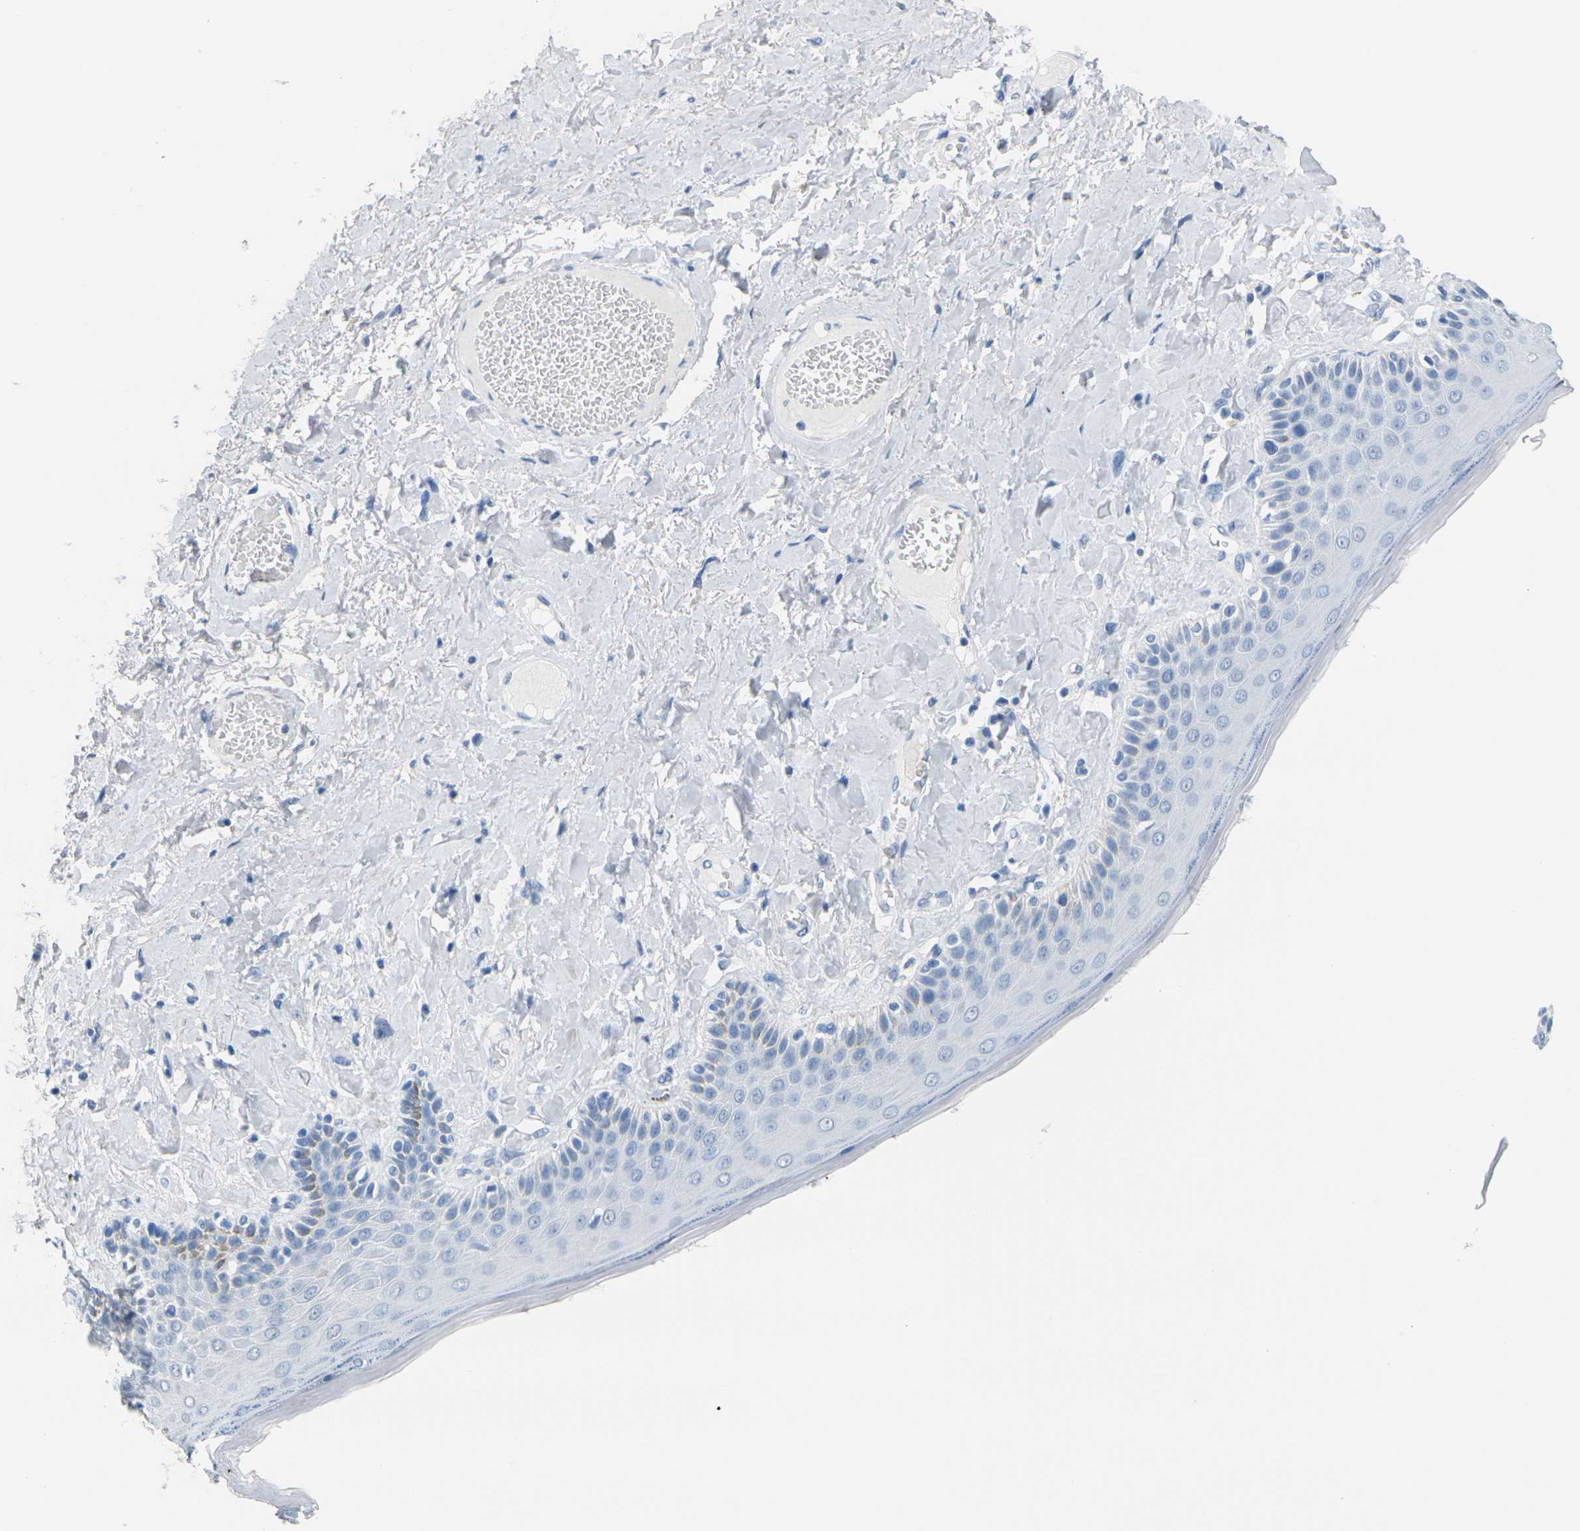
{"staining": {"intensity": "negative", "quantity": "none", "location": "none"}, "tissue": "skin", "cell_type": "Epidermal cells", "image_type": "normal", "snomed": [{"axis": "morphology", "description": "Normal tissue, NOS"}, {"axis": "topography", "description": "Anal"}], "caption": "A histopathology image of skin stained for a protein displays no brown staining in epidermal cells. (DAB IHC, high magnification).", "gene": "CTAG1A", "patient": {"sex": "male", "age": 69}}